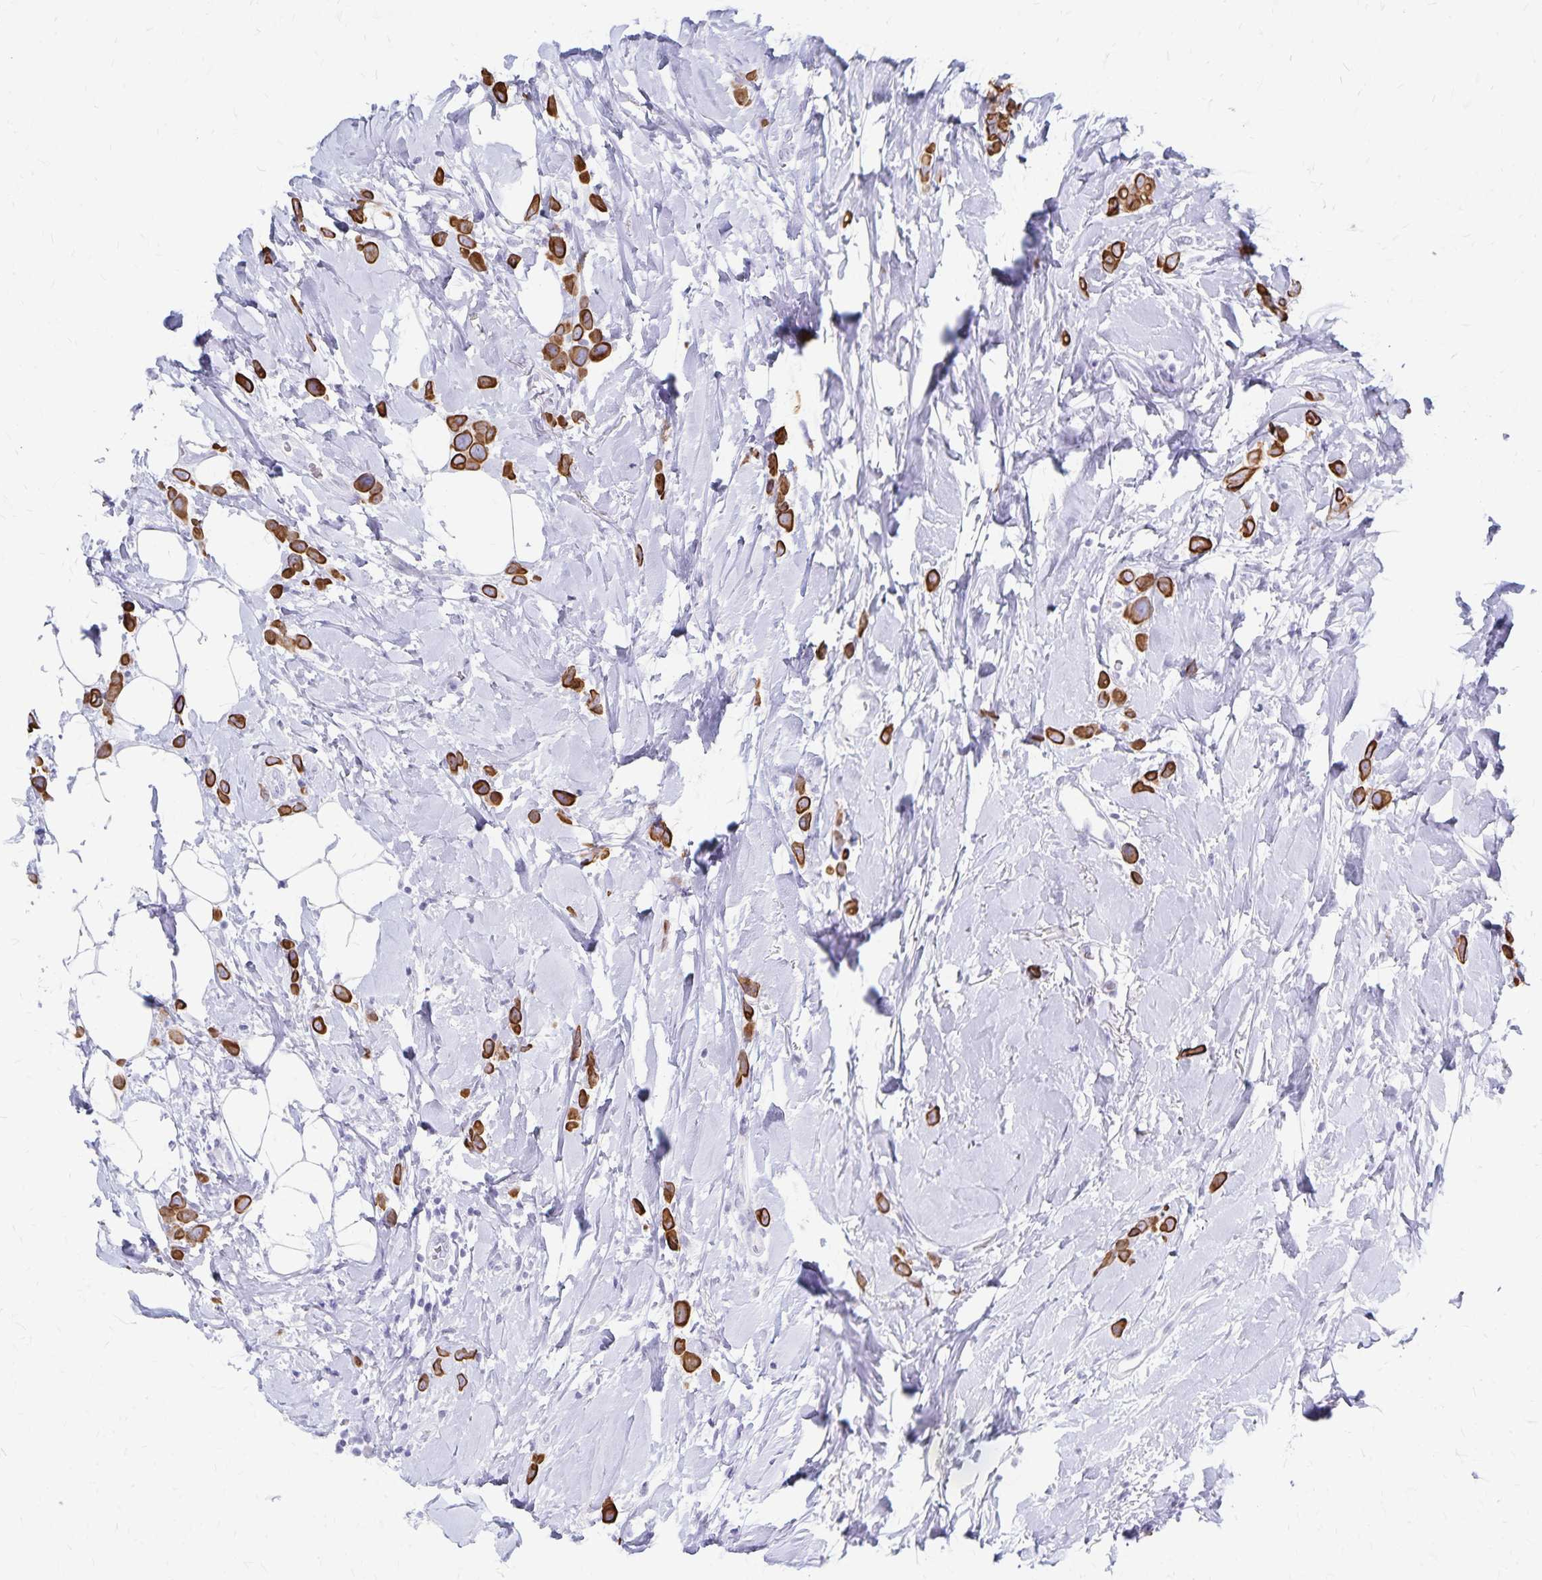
{"staining": {"intensity": "strong", "quantity": ">75%", "location": "cytoplasmic/membranous"}, "tissue": "breast cancer", "cell_type": "Tumor cells", "image_type": "cancer", "snomed": [{"axis": "morphology", "description": "Lobular carcinoma"}, {"axis": "topography", "description": "Breast"}], "caption": "Strong cytoplasmic/membranous staining is identified in approximately >75% of tumor cells in lobular carcinoma (breast). (DAB = brown stain, brightfield microscopy at high magnification).", "gene": "GPBAR1", "patient": {"sex": "female", "age": 66}}